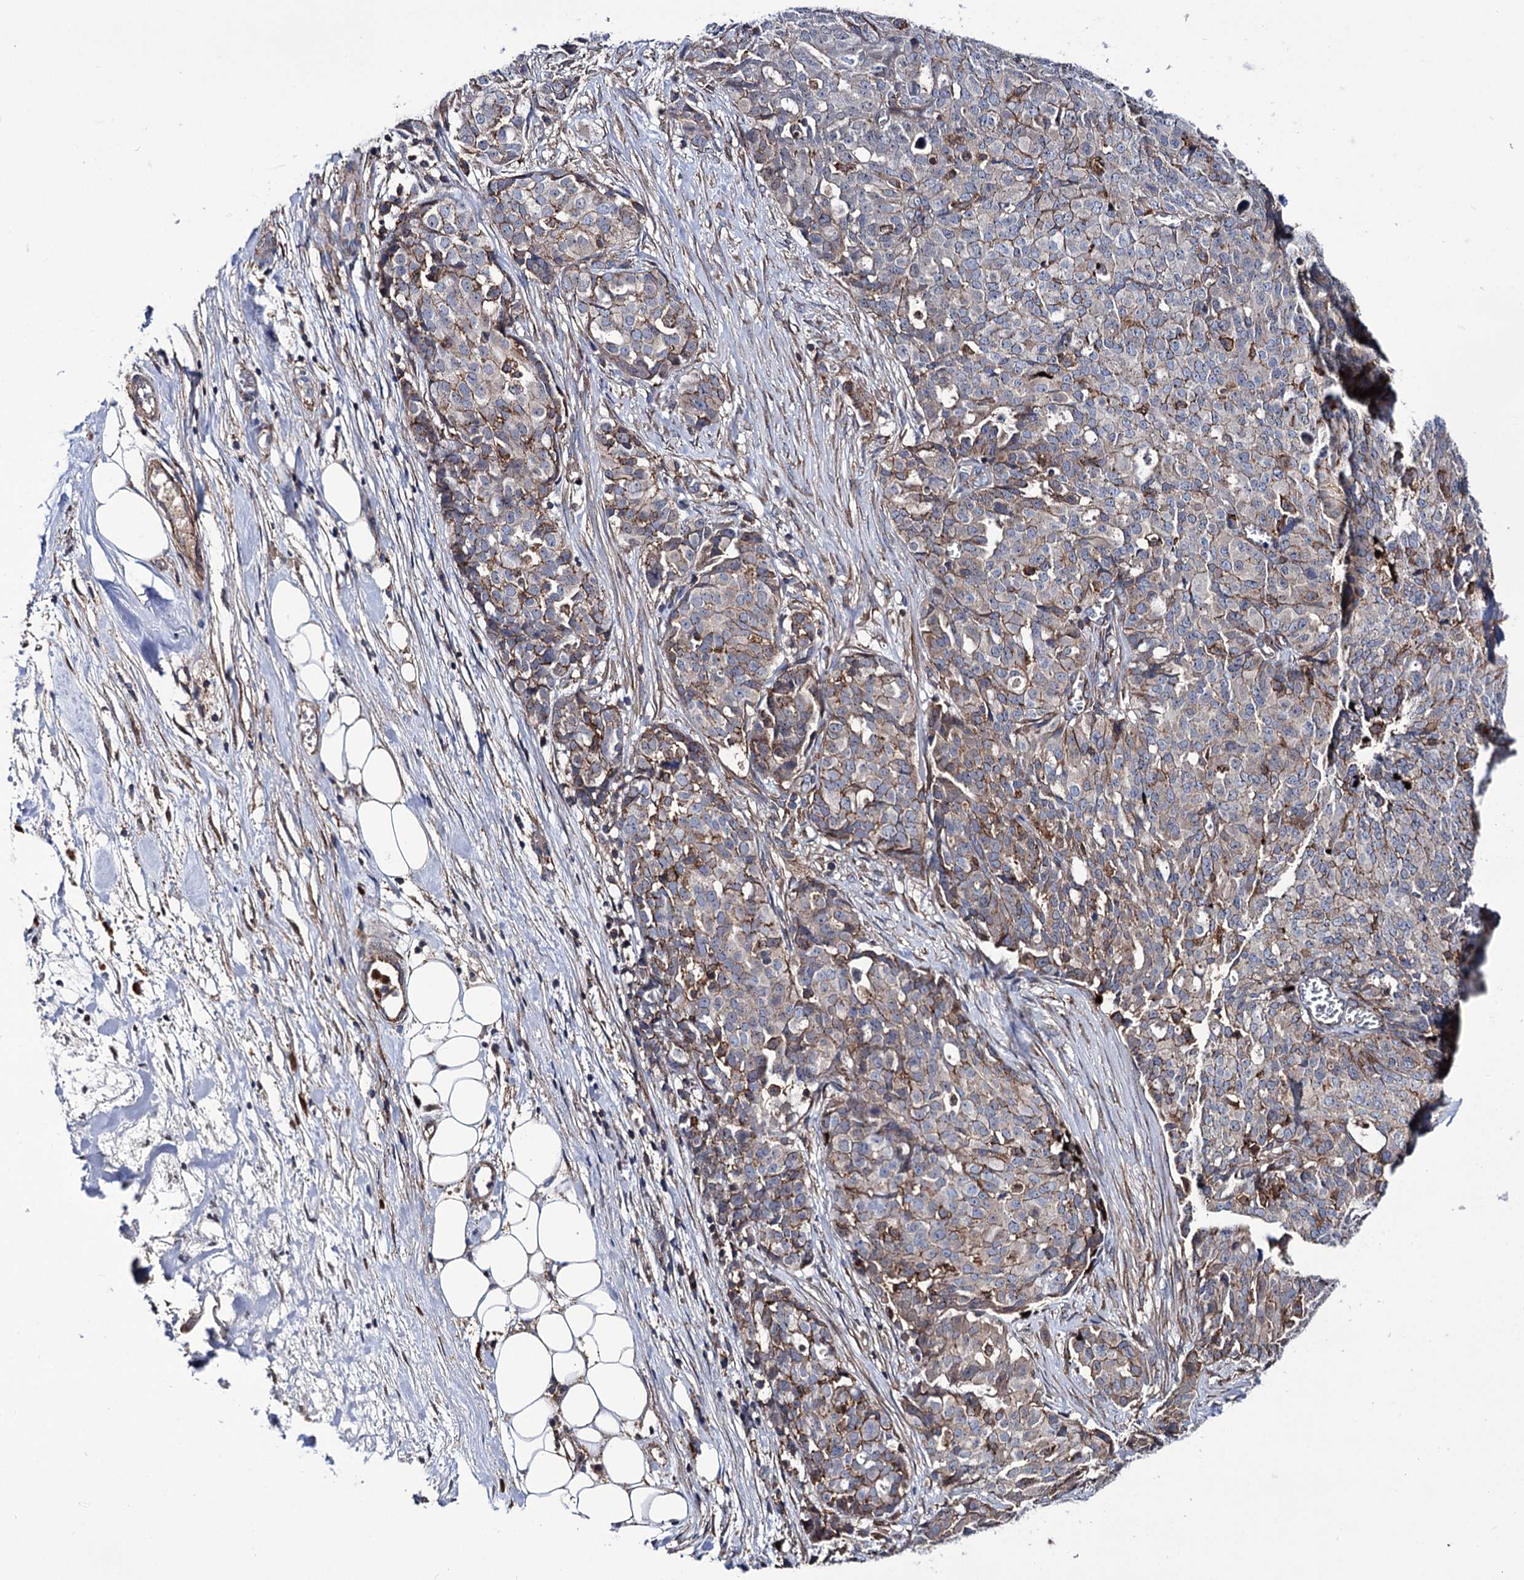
{"staining": {"intensity": "weak", "quantity": "<25%", "location": "cytoplasmic/membranous"}, "tissue": "ovarian cancer", "cell_type": "Tumor cells", "image_type": "cancer", "snomed": [{"axis": "morphology", "description": "Cystadenocarcinoma, serous, NOS"}, {"axis": "topography", "description": "Soft tissue"}, {"axis": "topography", "description": "Ovary"}], "caption": "Protein analysis of ovarian serous cystadenocarcinoma exhibits no significant positivity in tumor cells.", "gene": "DEF6", "patient": {"sex": "female", "age": 57}}